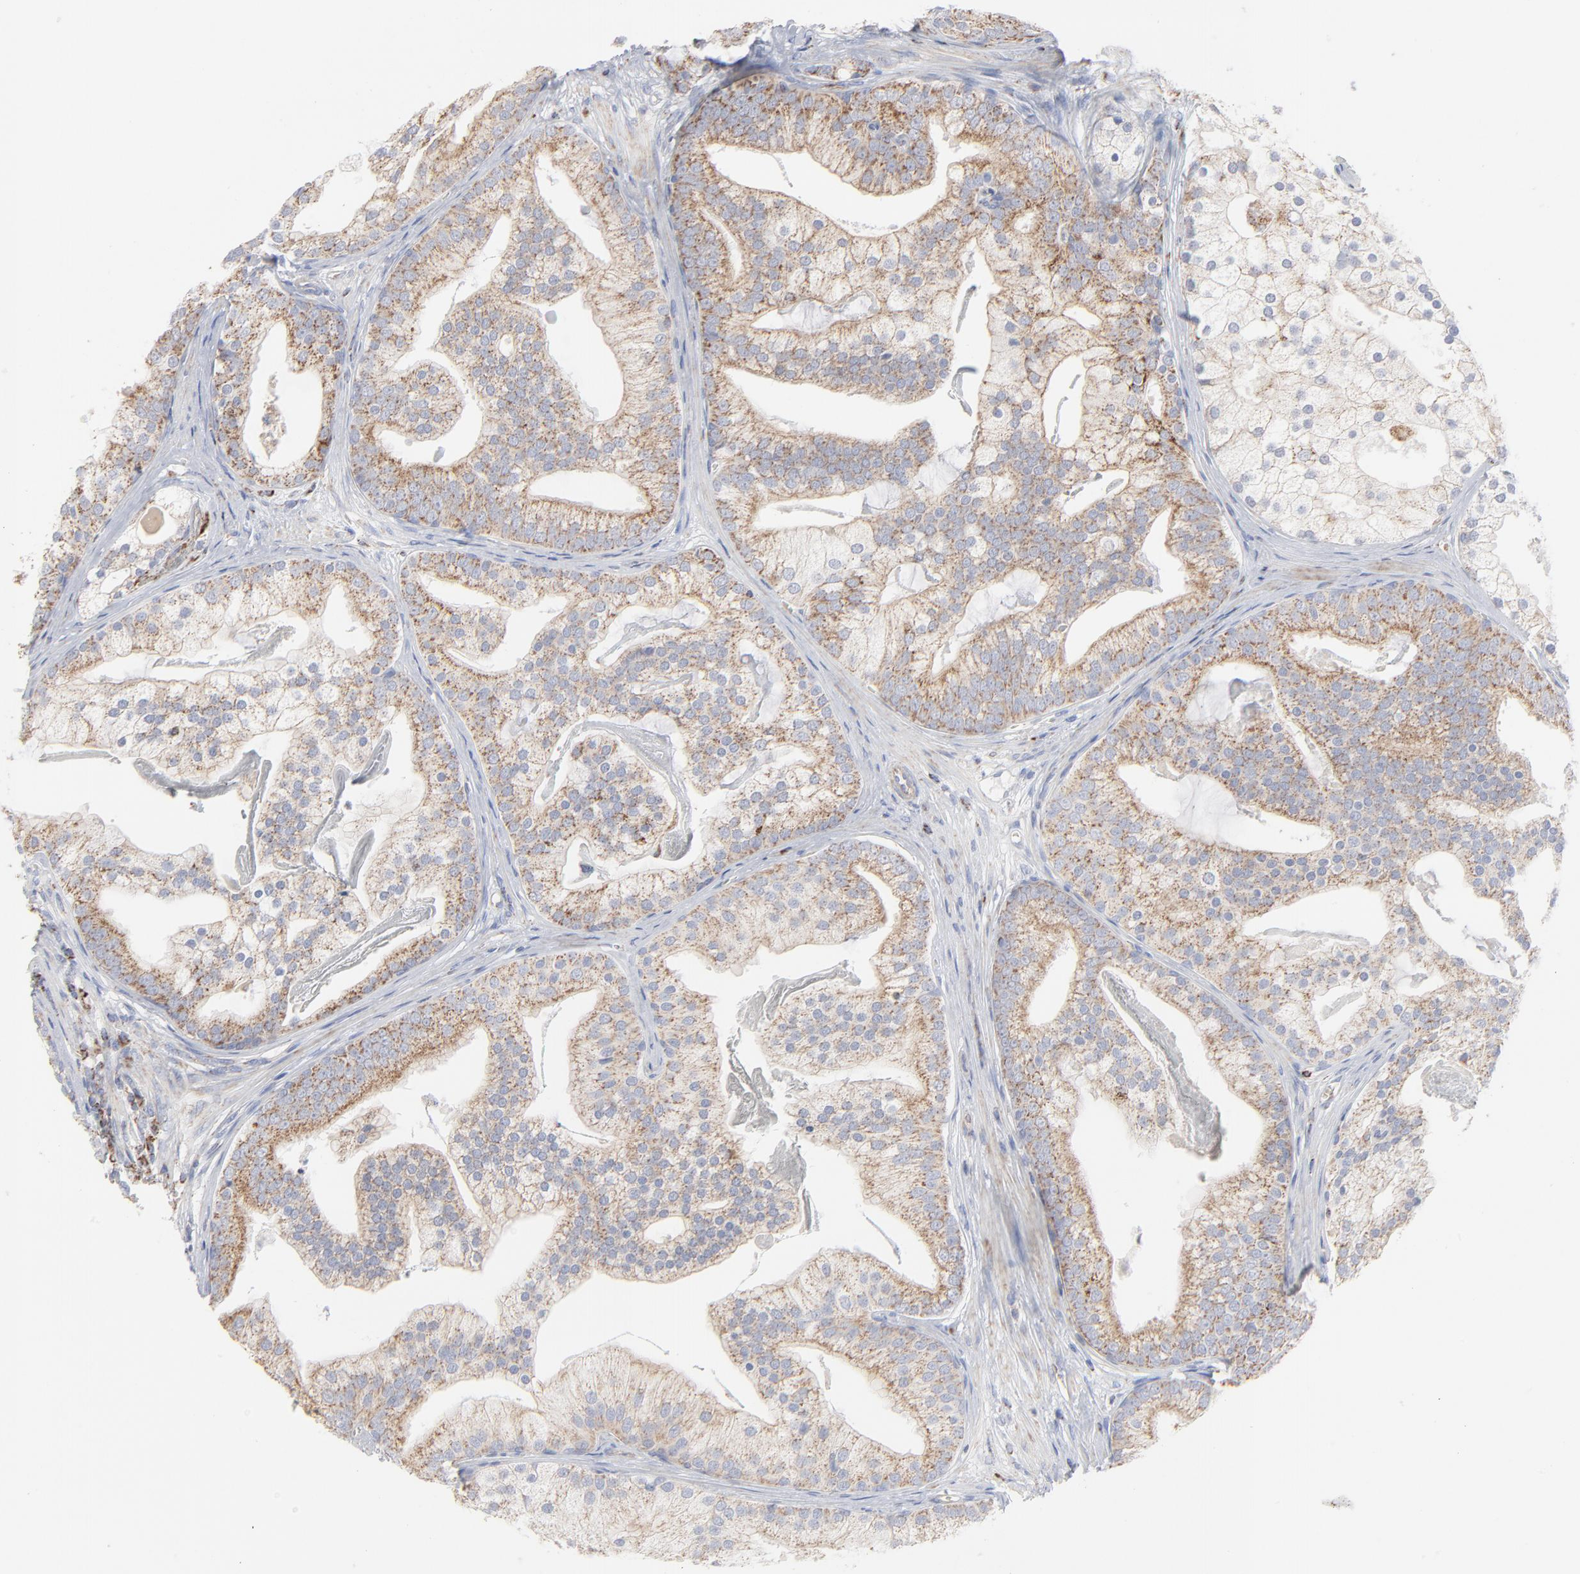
{"staining": {"intensity": "moderate", "quantity": ">75%", "location": "cytoplasmic/membranous"}, "tissue": "prostate cancer", "cell_type": "Tumor cells", "image_type": "cancer", "snomed": [{"axis": "morphology", "description": "Adenocarcinoma, Low grade"}, {"axis": "topography", "description": "Prostate"}], "caption": "Moderate cytoplasmic/membranous protein expression is appreciated in approximately >75% of tumor cells in low-grade adenocarcinoma (prostate). The protein of interest is stained brown, and the nuclei are stained in blue (DAB (3,3'-diaminobenzidine) IHC with brightfield microscopy, high magnification).", "gene": "ASB3", "patient": {"sex": "male", "age": 58}}